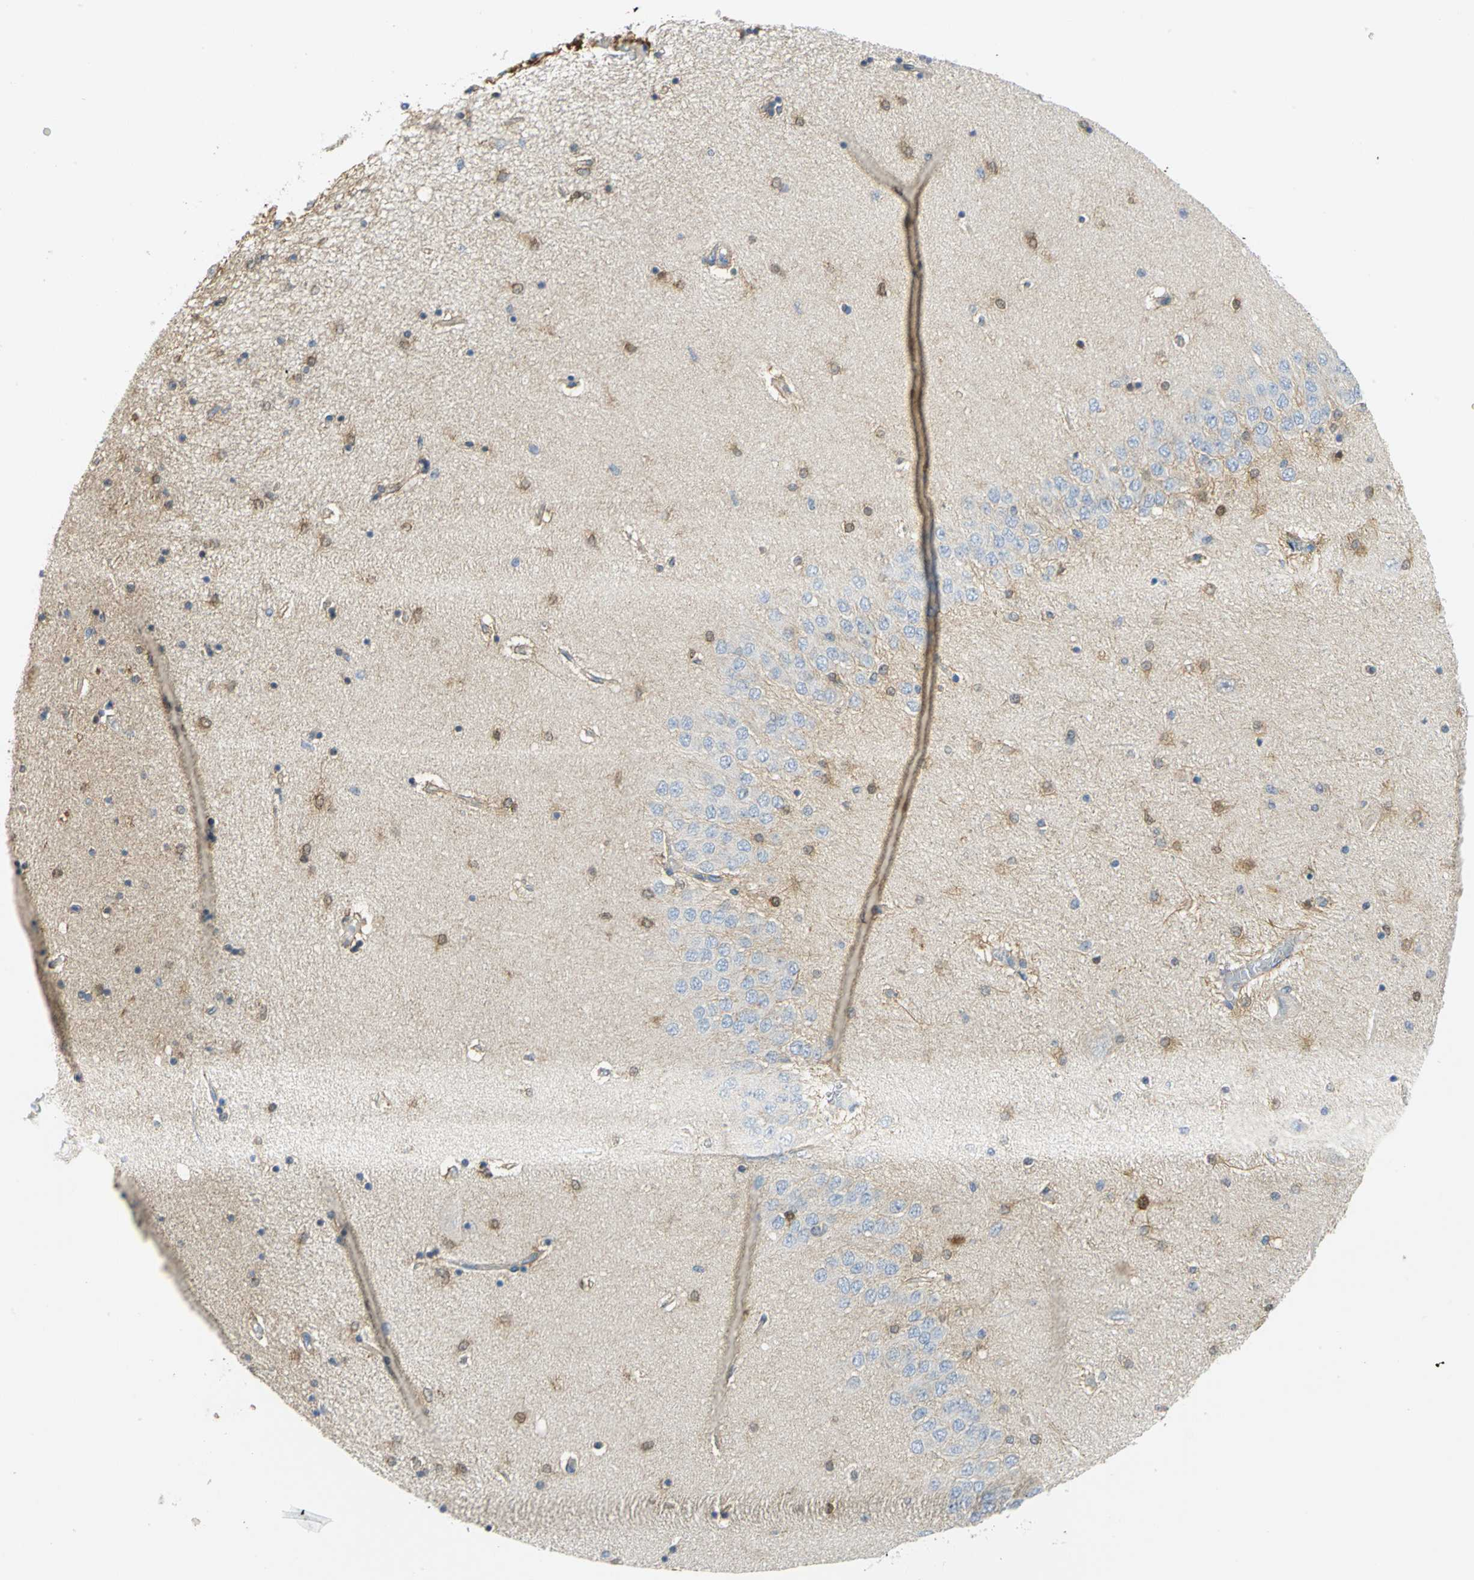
{"staining": {"intensity": "moderate", "quantity": "25%-75%", "location": "cytoplasmic/membranous"}, "tissue": "hippocampus", "cell_type": "Glial cells", "image_type": "normal", "snomed": [{"axis": "morphology", "description": "Normal tissue, NOS"}, {"axis": "topography", "description": "Hippocampus"}], "caption": "The immunohistochemical stain shows moderate cytoplasmic/membranous staining in glial cells of normal hippocampus.", "gene": "PGM3", "patient": {"sex": "female", "age": 54}}